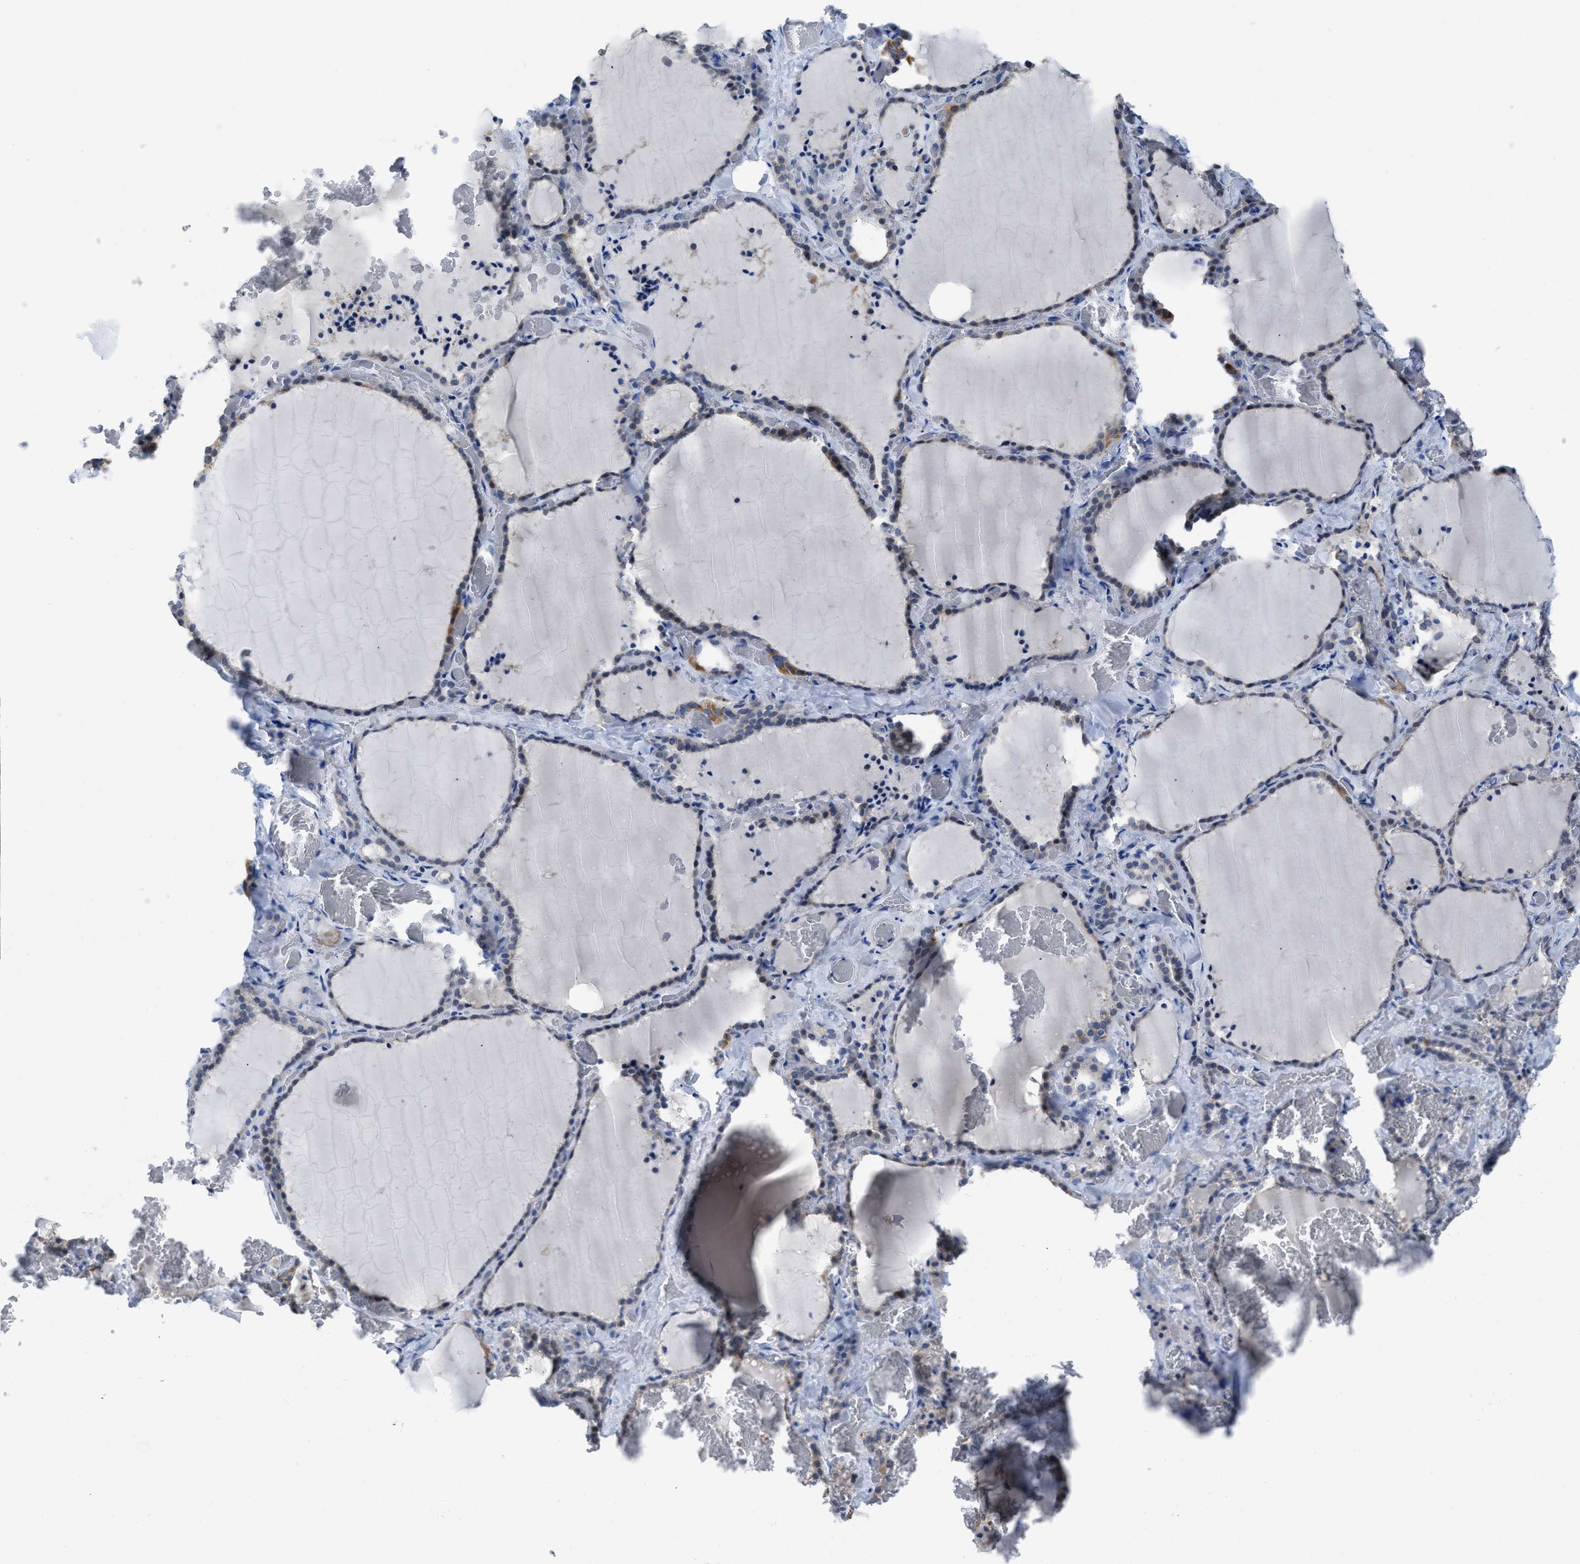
{"staining": {"intensity": "weak", "quantity": "<25%", "location": "cytoplasmic/membranous"}, "tissue": "thyroid gland", "cell_type": "Glandular cells", "image_type": "normal", "snomed": [{"axis": "morphology", "description": "Normal tissue, NOS"}, {"axis": "topography", "description": "Thyroid gland"}], "caption": "This is a image of immunohistochemistry staining of normal thyroid gland, which shows no expression in glandular cells.", "gene": "ETFA", "patient": {"sex": "female", "age": 22}}